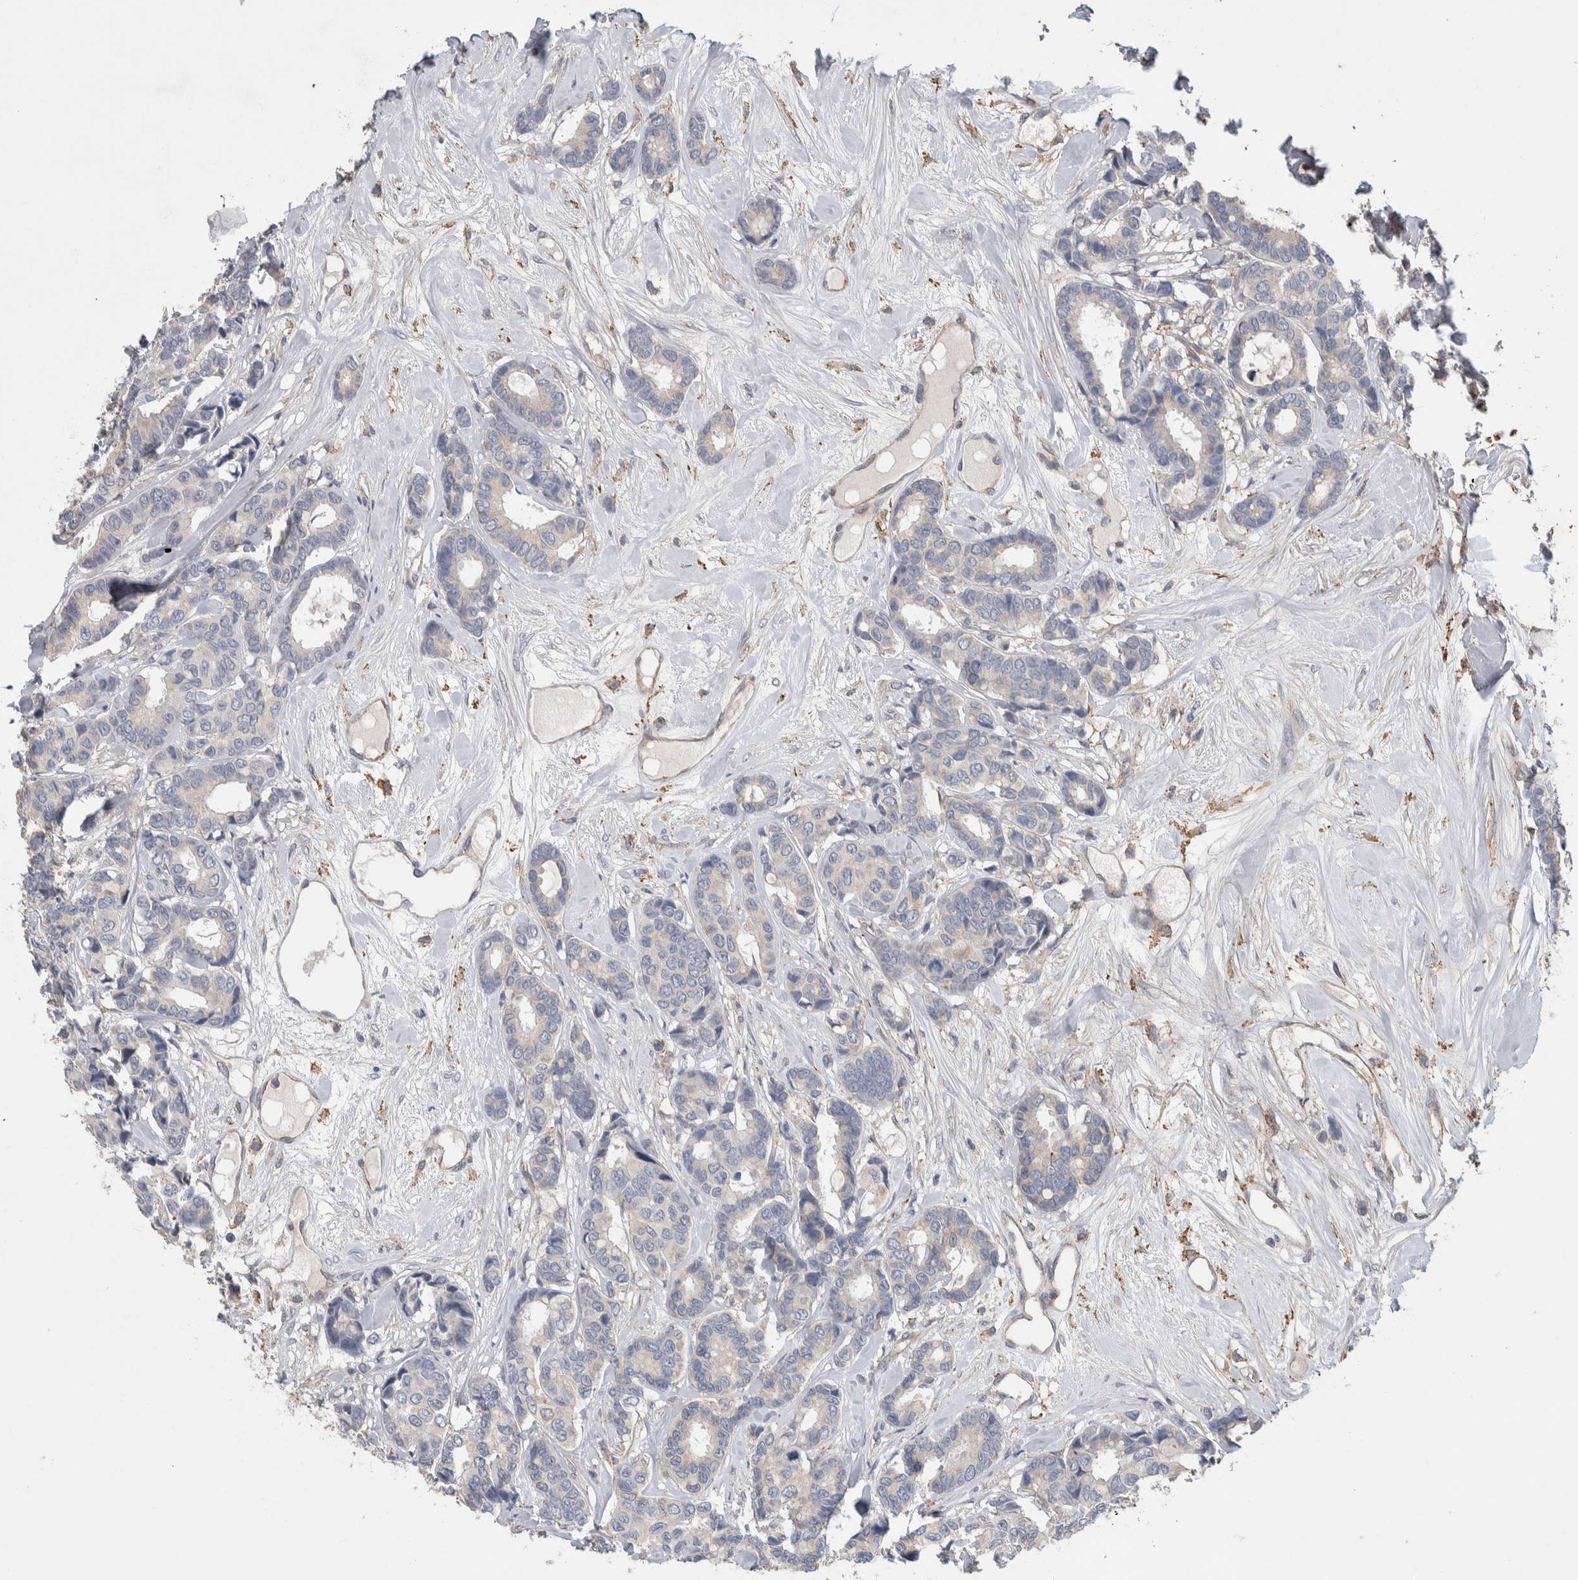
{"staining": {"intensity": "negative", "quantity": "none", "location": "none"}, "tissue": "breast cancer", "cell_type": "Tumor cells", "image_type": "cancer", "snomed": [{"axis": "morphology", "description": "Duct carcinoma"}, {"axis": "topography", "description": "Breast"}], "caption": "High magnification brightfield microscopy of breast cancer (invasive ductal carcinoma) stained with DAB (brown) and counterstained with hematoxylin (blue): tumor cells show no significant staining. The staining is performed using DAB brown chromogen with nuclei counter-stained in using hematoxylin.", "gene": "GCNA", "patient": {"sex": "female", "age": 87}}